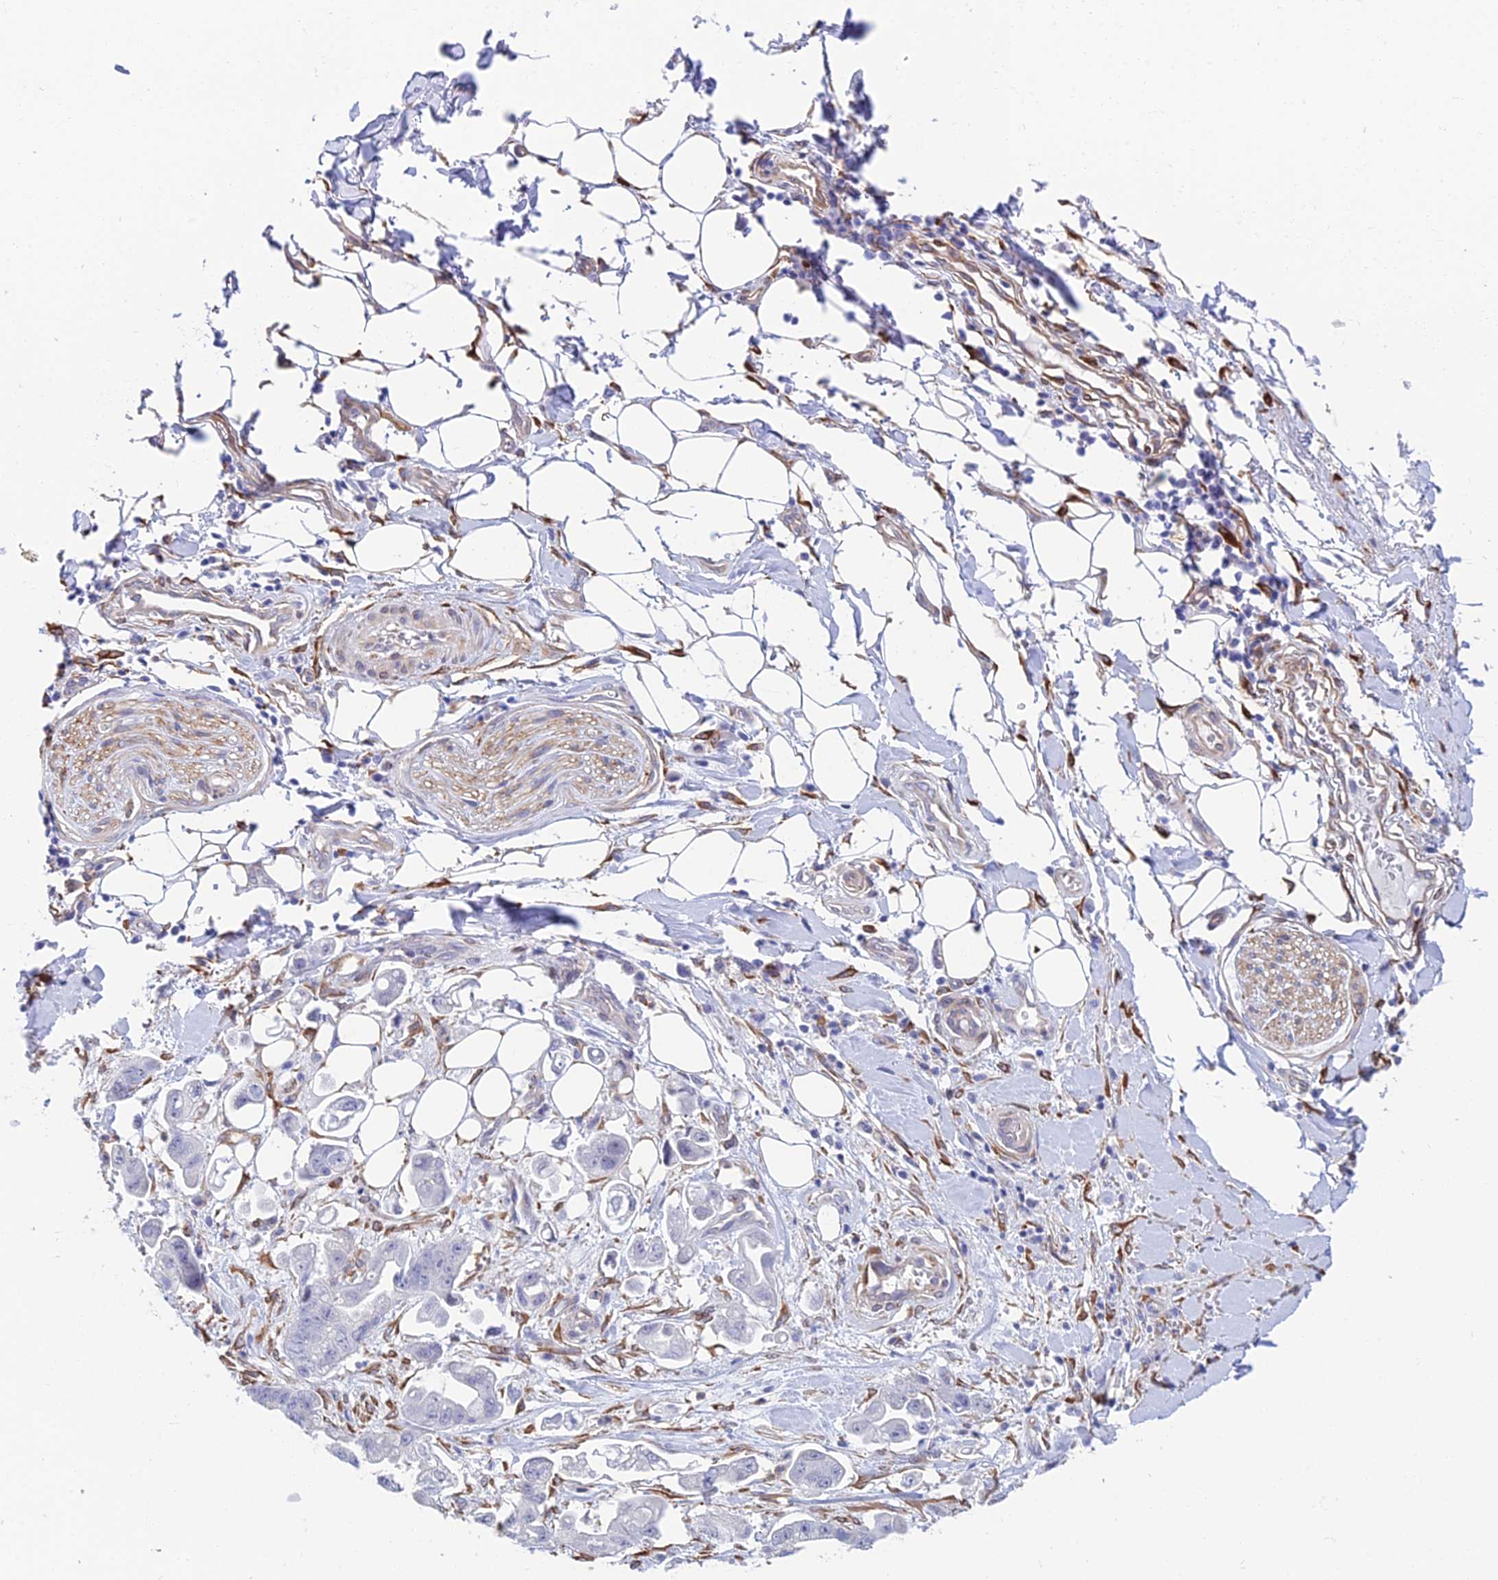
{"staining": {"intensity": "negative", "quantity": "none", "location": "none"}, "tissue": "stomach cancer", "cell_type": "Tumor cells", "image_type": "cancer", "snomed": [{"axis": "morphology", "description": "Adenocarcinoma, NOS"}, {"axis": "topography", "description": "Stomach"}], "caption": "Immunohistochemical staining of stomach adenocarcinoma exhibits no significant staining in tumor cells.", "gene": "MXRA7", "patient": {"sex": "male", "age": 62}}